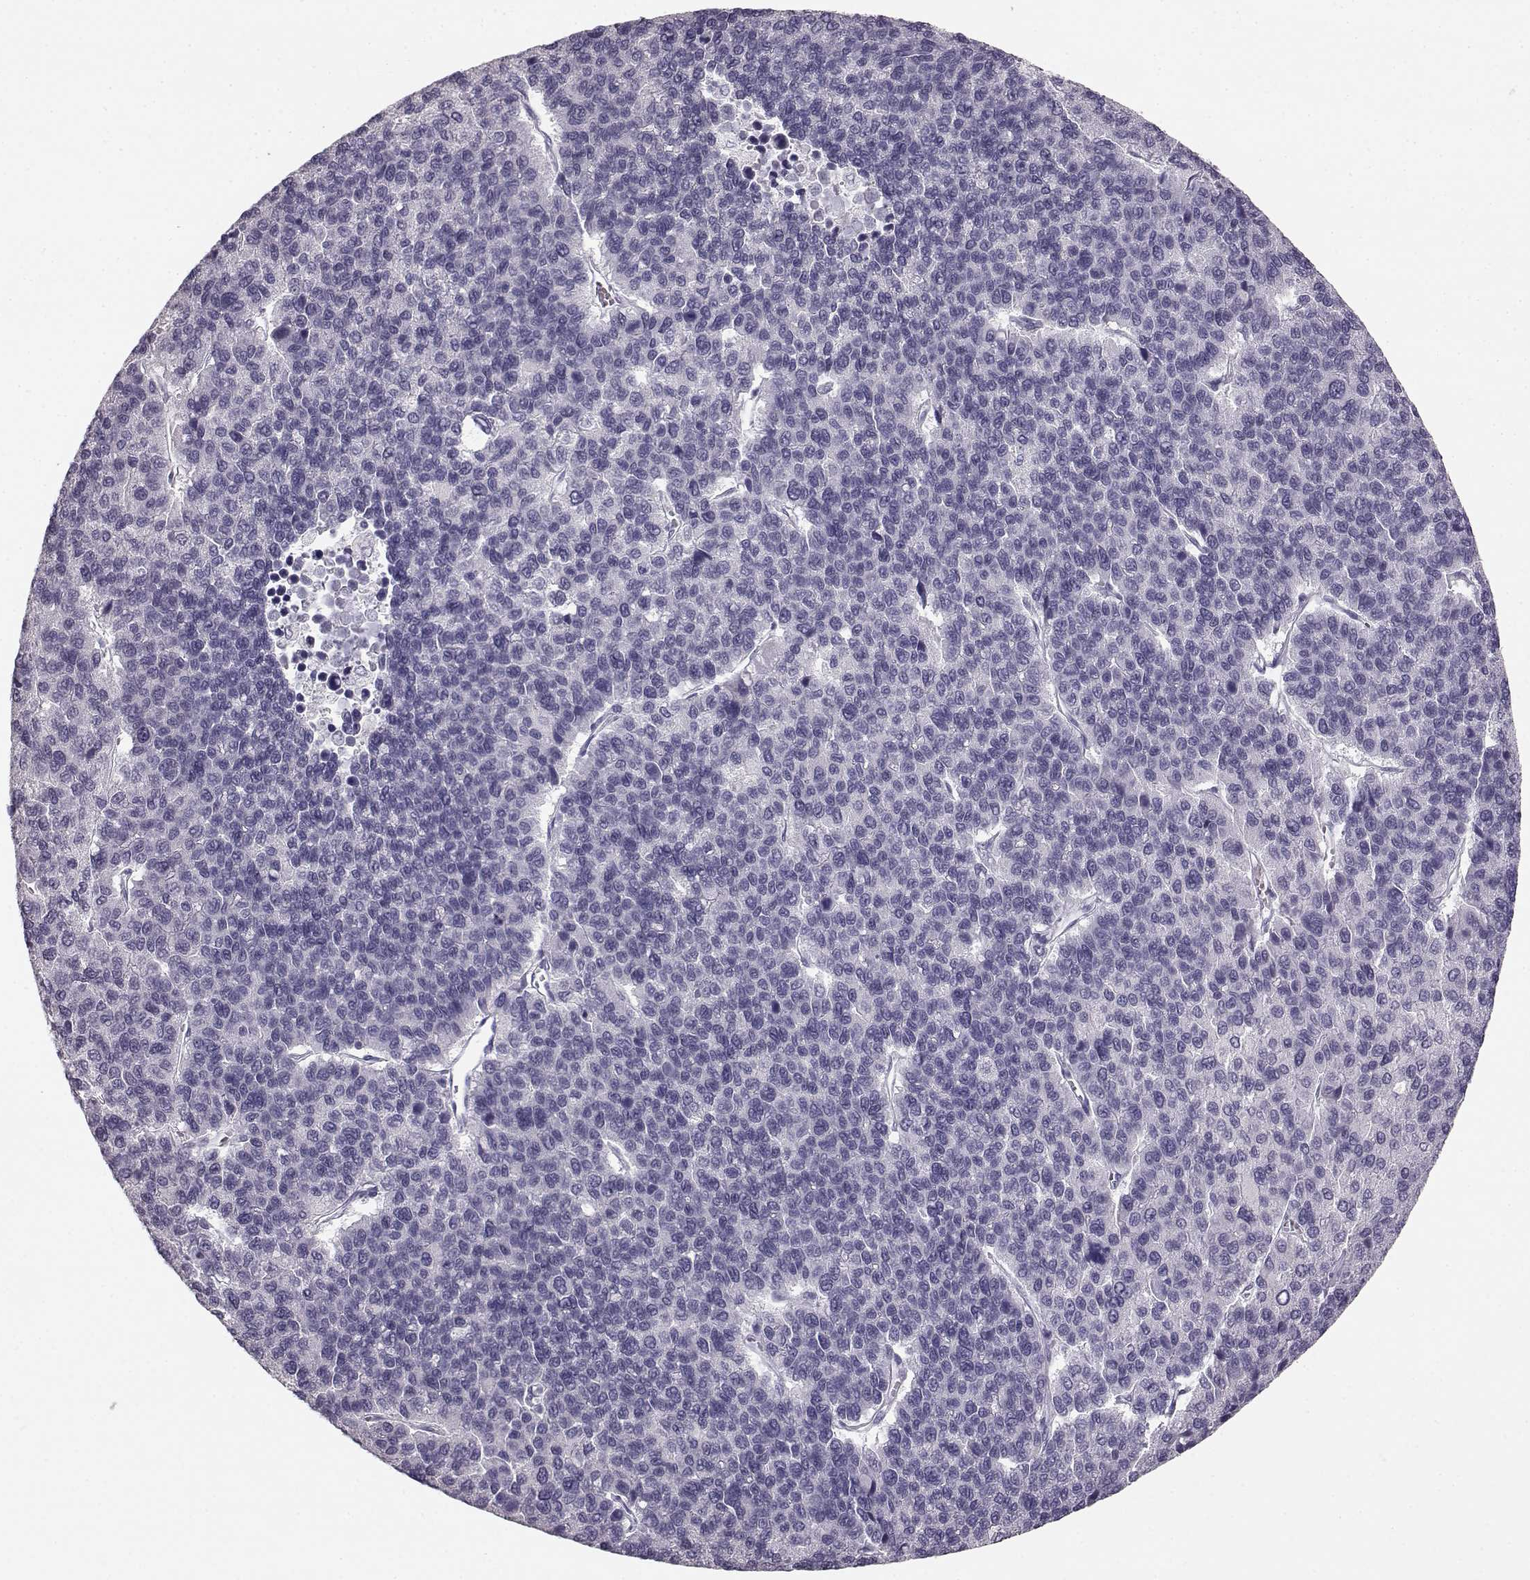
{"staining": {"intensity": "negative", "quantity": "none", "location": "none"}, "tissue": "liver cancer", "cell_type": "Tumor cells", "image_type": "cancer", "snomed": [{"axis": "morphology", "description": "Carcinoma, Hepatocellular, NOS"}, {"axis": "topography", "description": "Liver"}], "caption": "Photomicrograph shows no significant protein positivity in tumor cells of hepatocellular carcinoma (liver).", "gene": "BFSP2", "patient": {"sex": "female", "age": 41}}